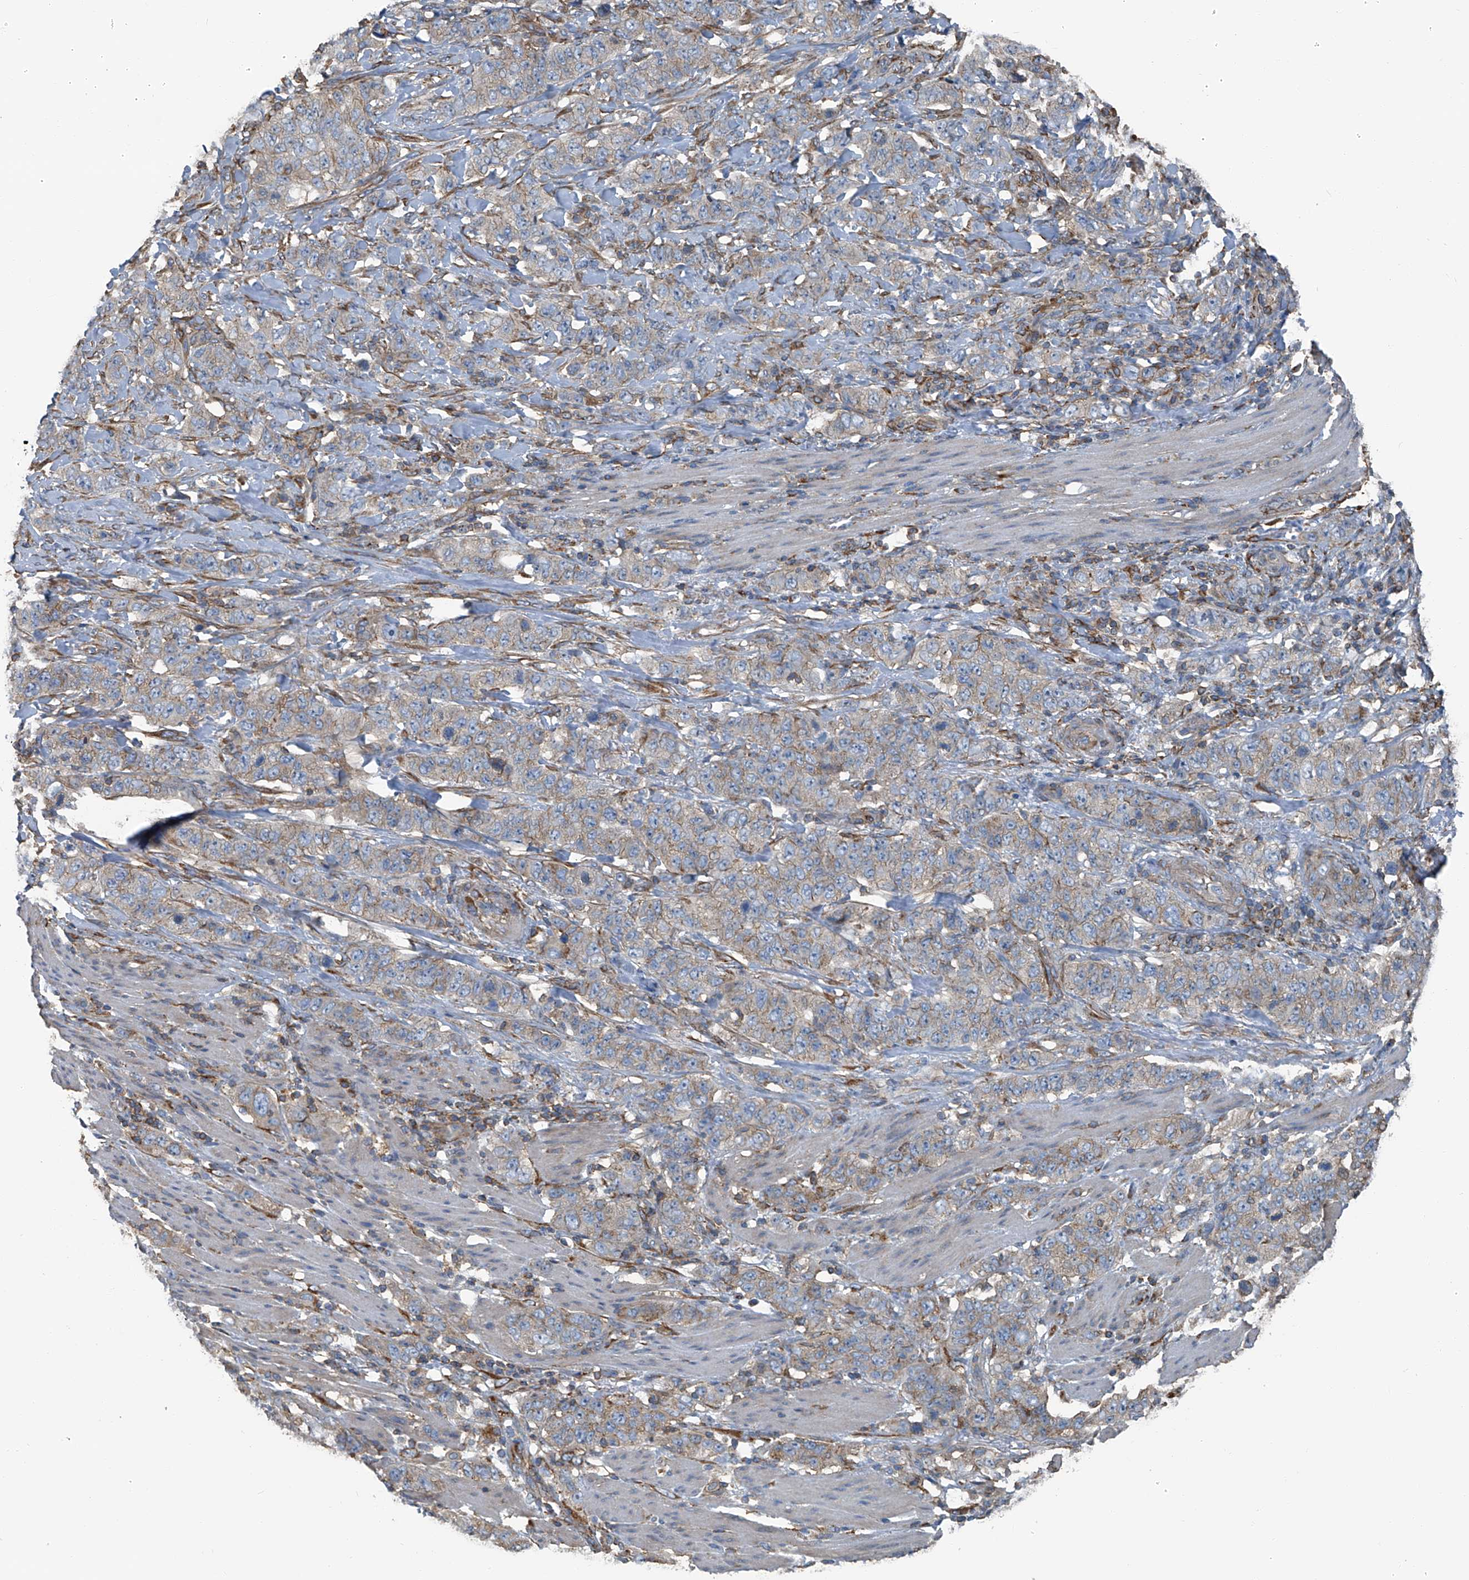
{"staining": {"intensity": "weak", "quantity": ">75%", "location": "cytoplasmic/membranous"}, "tissue": "stomach cancer", "cell_type": "Tumor cells", "image_type": "cancer", "snomed": [{"axis": "morphology", "description": "Adenocarcinoma, NOS"}, {"axis": "topography", "description": "Stomach"}], "caption": "The micrograph shows immunohistochemical staining of stomach adenocarcinoma. There is weak cytoplasmic/membranous positivity is identified in about >75% of tumor cells. Nuclei are stained in blue.", "gene": "SEPTIN7", "patient": {"sex": "male", "age": 48}}